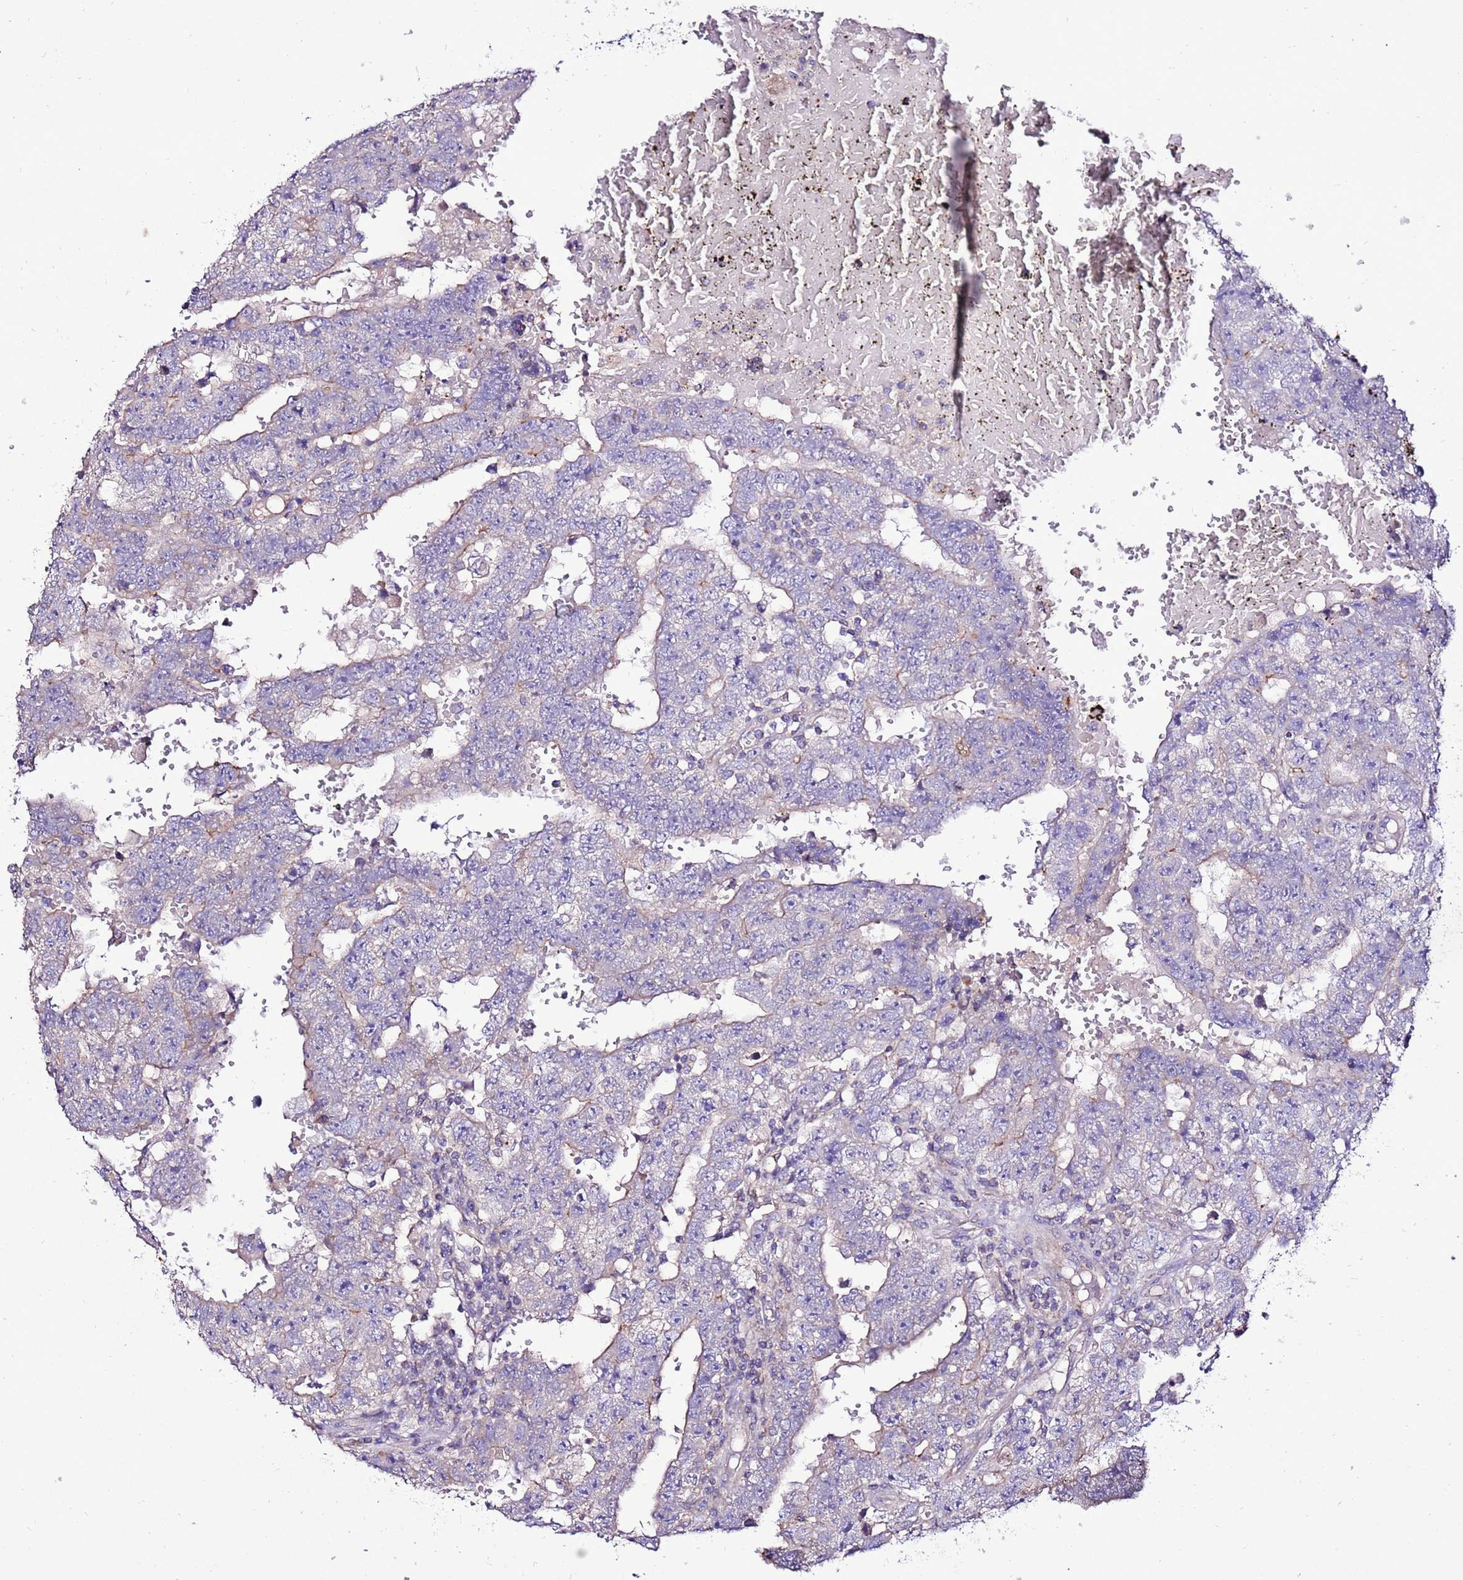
{"staining": {"intensity": "weak", "quantity": "25%-75%", "location": "cytoplasmic/membranous"}, "tissue": "testis cancer", "cell_type": "Tumor cells", "image_type": "cancer", "snomed": [{"axis": "morphology", "description": "Carcinoma, Embryonal, NOS"}, {"axis": "topography", "description": "Testis"}], "caption": "Approximately 25%-75% of tumor cells in human testis cancer (embryonal carcinoma) exhibit weak cytoplasmic/membranous protein positivity as visualized by brown immunohistochemical staining.", "gene": "TMEM106C", "patient": {"sex": "male", "age": 25}}